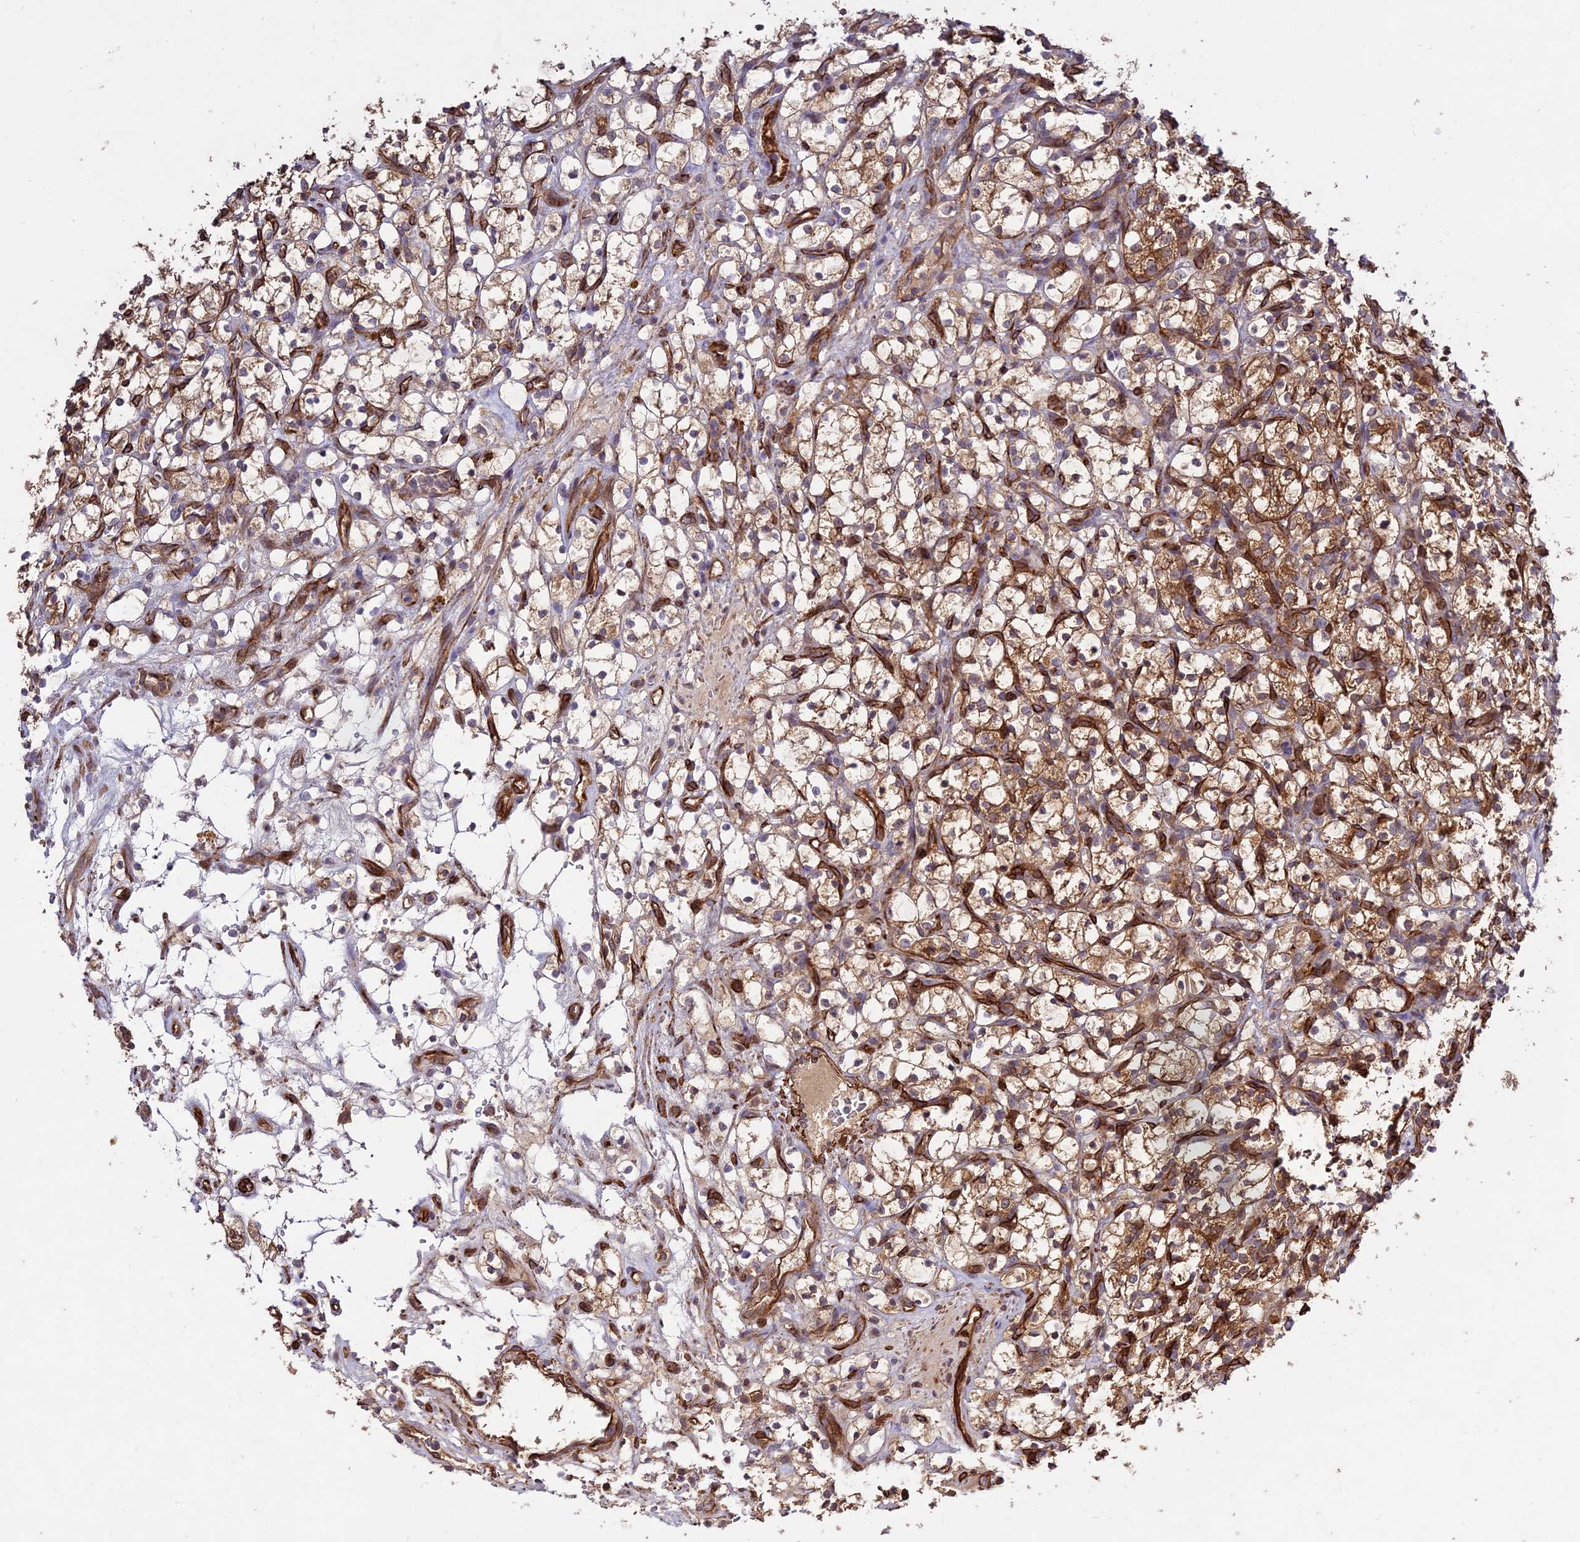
{"staining": {"intensity": "moderate", "quantity": "25%-75%", "location": "cytoplasmic/membranous"}, "tissue": "renal cancer", "cell_type": "Tumor cells", "image_type": "cancer", "snomed": [{"axis": "morphology", "description": "Adenocarcinoma, NOS"}, {"axis": "topography", "description": "Kidney"}], "caption": "High-magnification brightfield microscopy of renal adenocarcinoma stained with DAB (3,3'-diaminobenzidine) (brown) and counterstained with hematoxylin (blue). tumor cells exhibit moderate cytoplasmic/membranous staining is seen in about25%-75% of cells.", "gene": "GRTP1", "patient": {"sex": "female", "age": 69}}